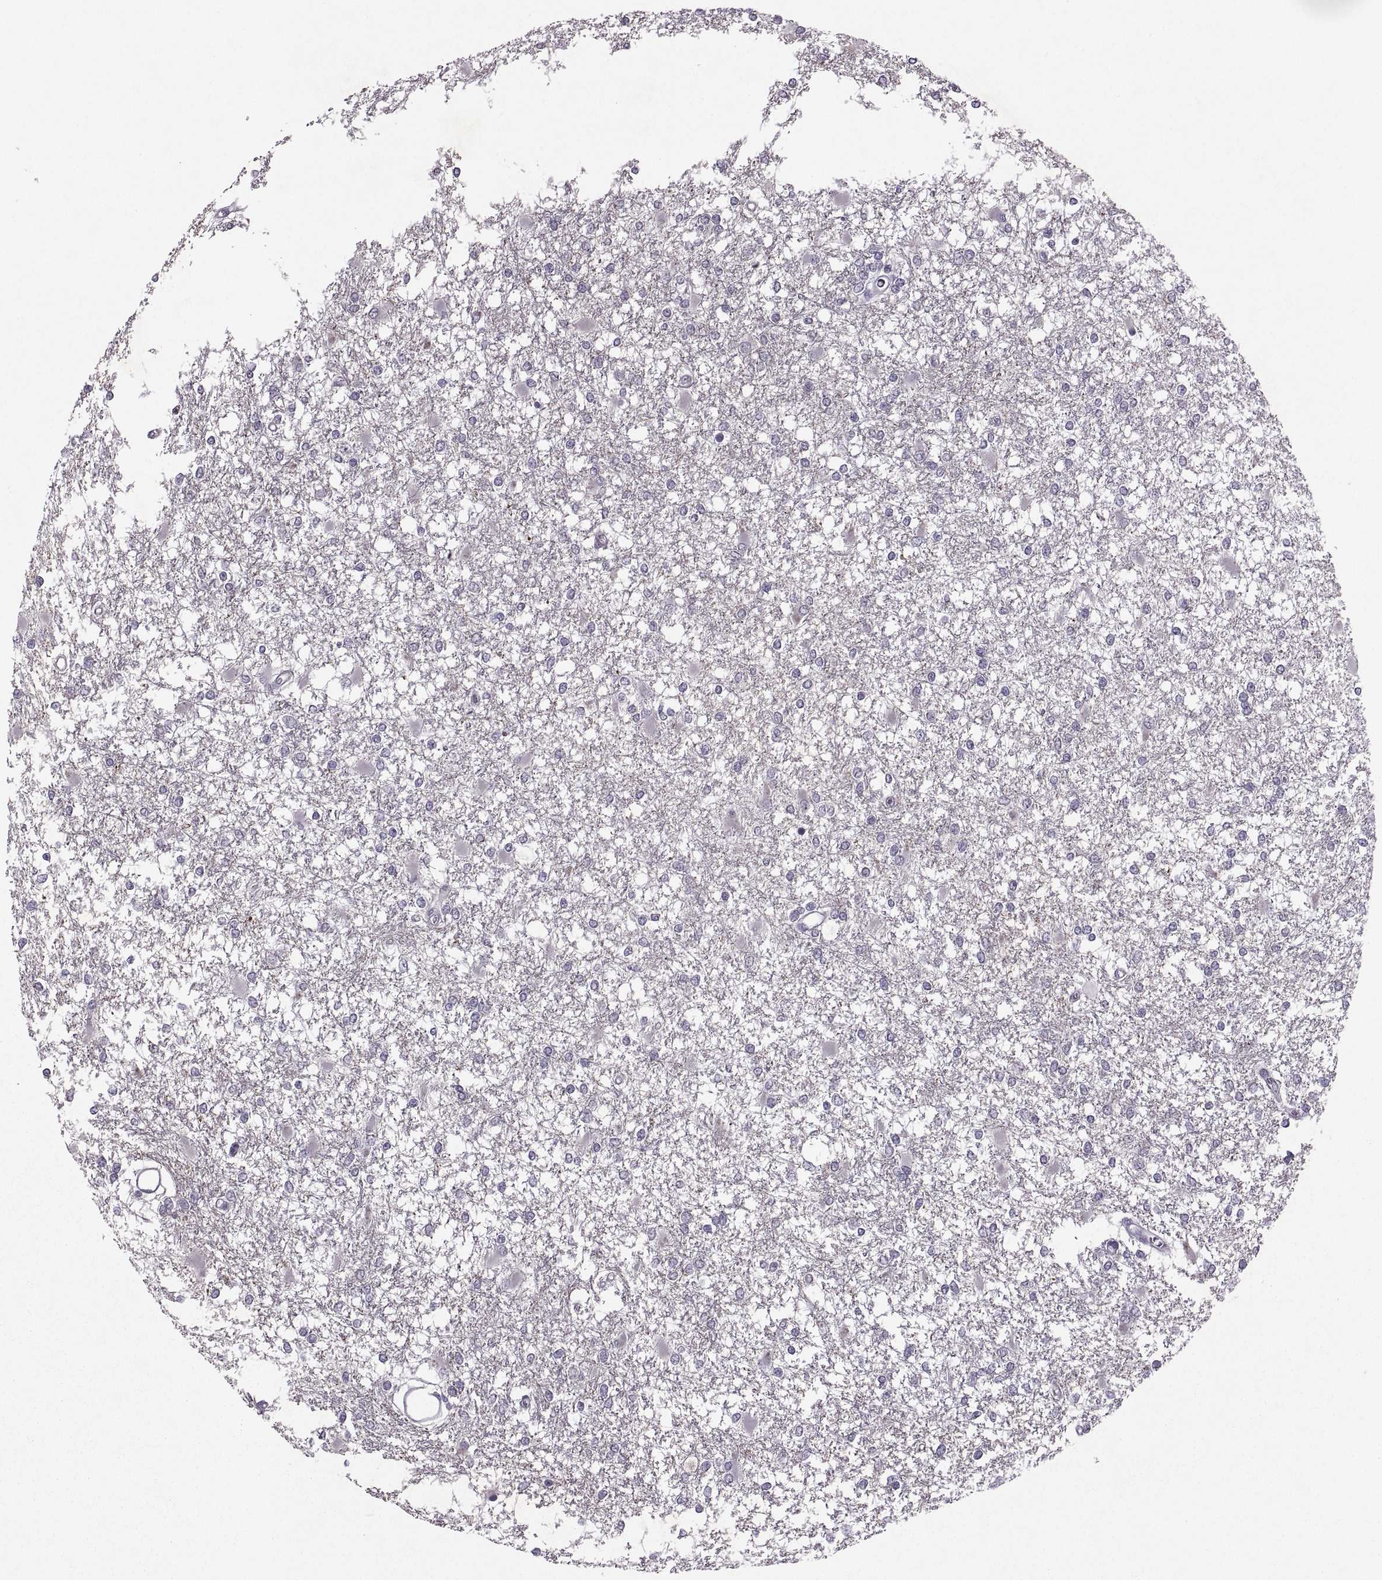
{"staining": {"intensity": "negative", "quantity": "none", "location": "none"}, "tissue": "glioma", "cell_type": "Tumor cells", "image_type": "cancer", "snomed": [{"axis": "morphology", "description": "Glioma, malignant, High grade"}, {"axis": "topography", "description": "Cerebral cortex"}], "caption": "Tumor cells are negative for protein expression in human glioma.", "gene": "MGAT4D", "patient": {"sex": "male", "age": 79}}